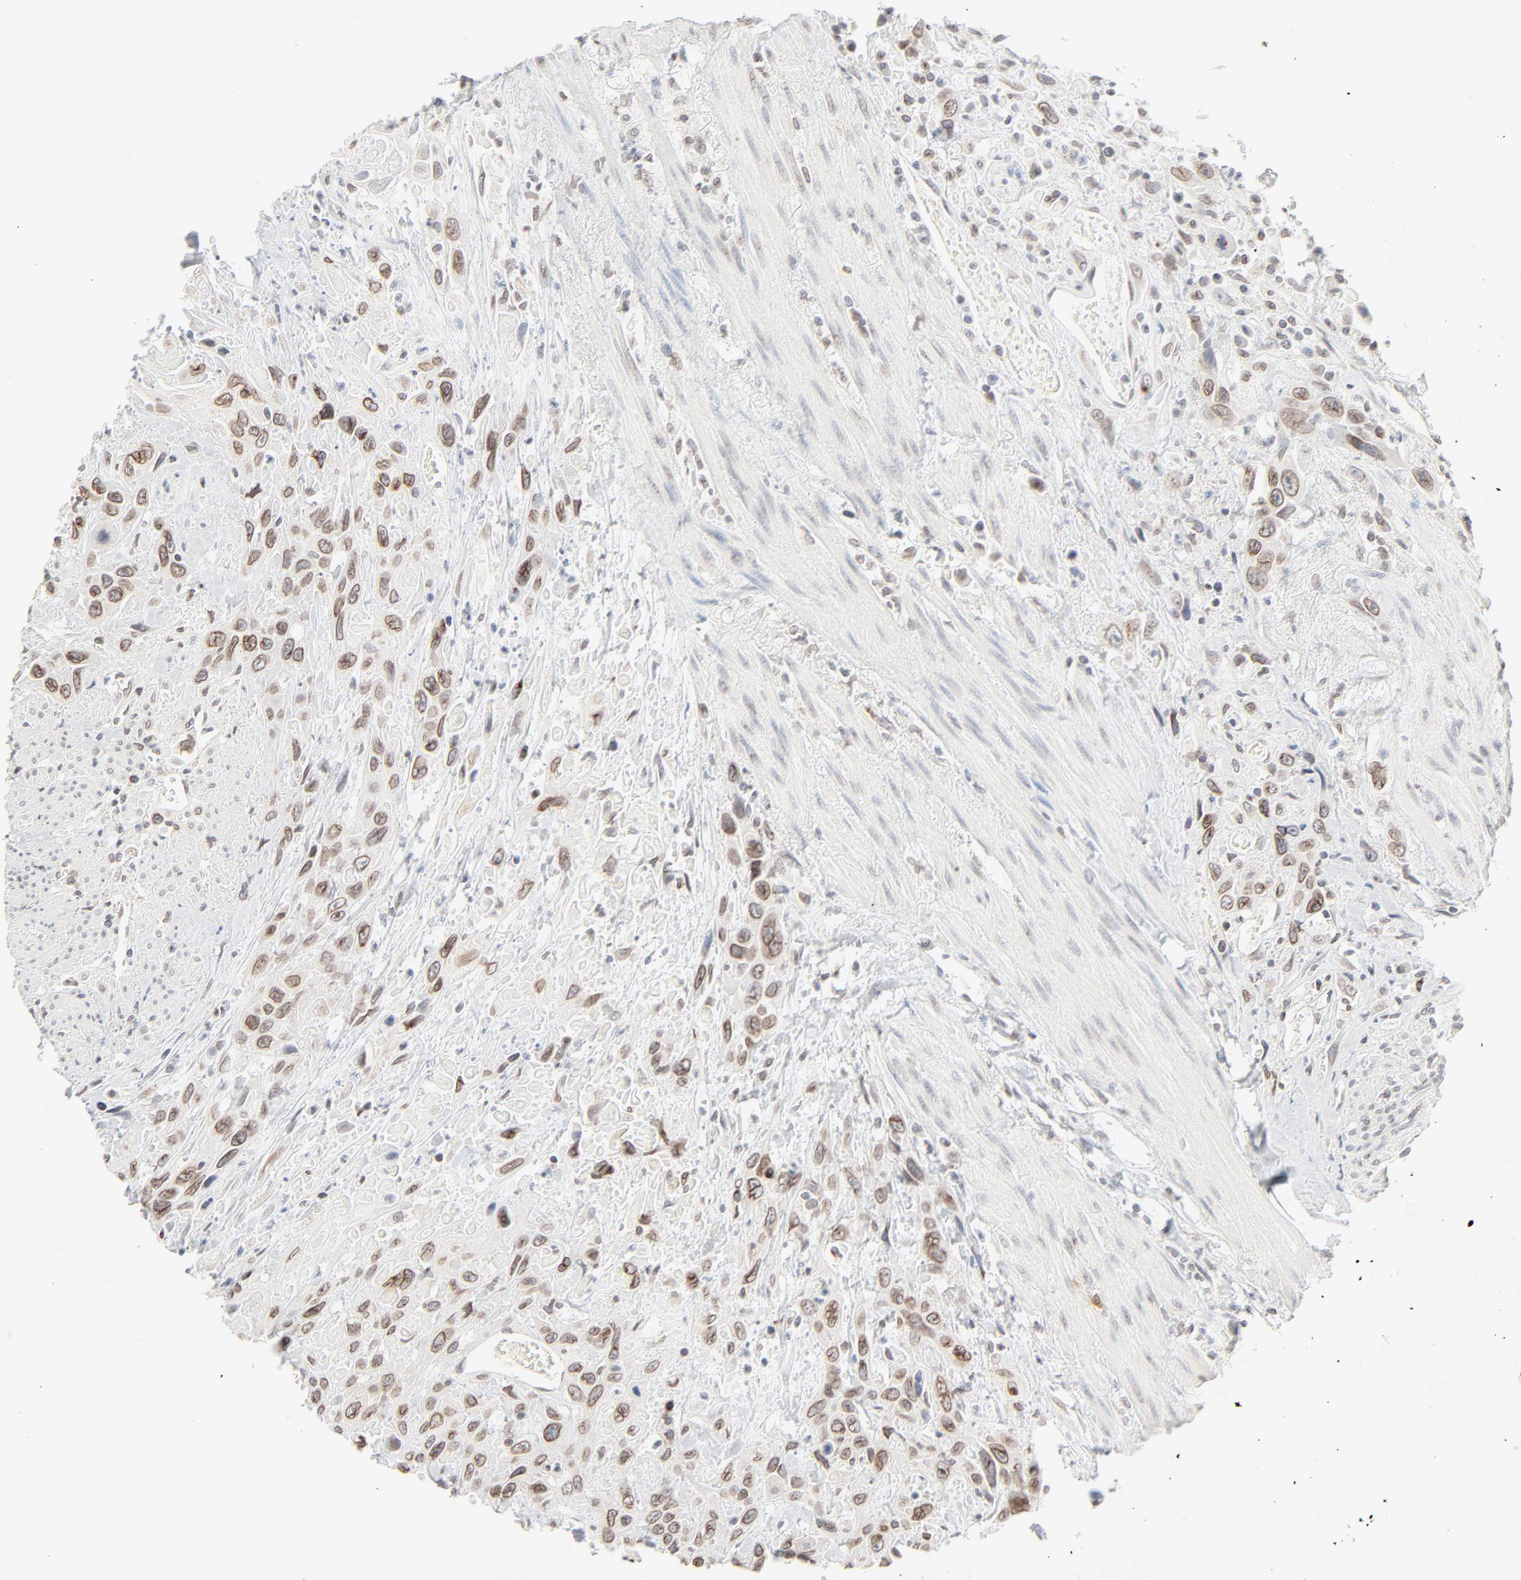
{"staining": {"intensity": "moderate", "quantity": "25%-75%", "location": "cytoplasmic/membranous,nuclear"}, "tissue": "urothelial cancer", "cell_type": "Tumor cells", "image_type": "cancer", "snomed": [{"axis": "morphology", "description": "Urothelial carcinoma, High grade"}, {"axis": "topography", "description": "Urinary bladder"}], "caption": "High-grade urothelial carcinoma stained with immunohistochemistry displays moderate cytoplasmic/membranous and nuclear expression in approximately 25%-75% of tumor cells. (Brightfield microscopy of DAB IHC at high magnification).", "gene": "MAD1L1", "patient": {"sex": "female", "age": 84}}